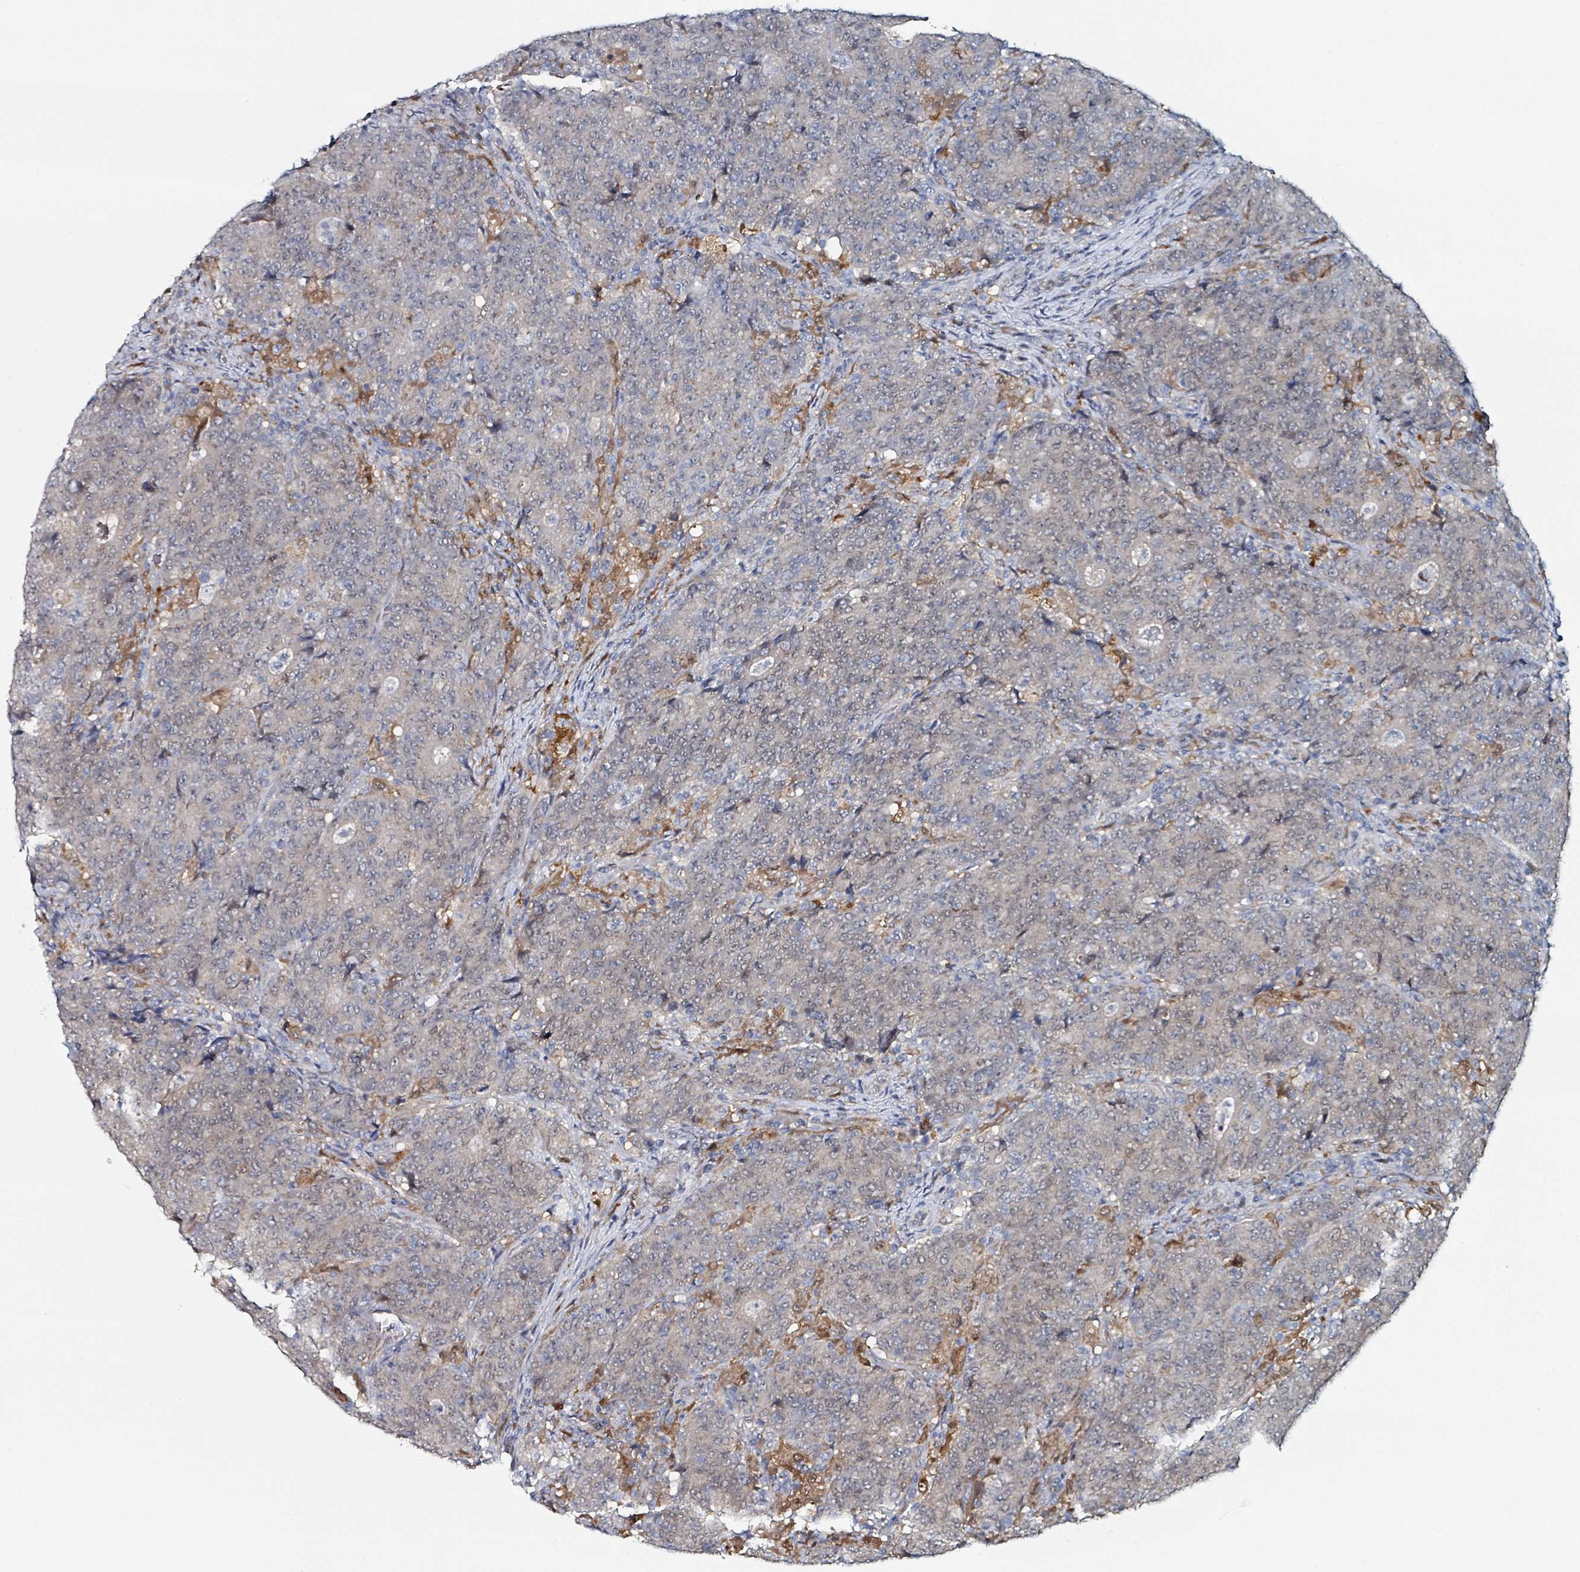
{"staining": {"intensity": "moderate", "quantity": "<25%", "location": "cytoplasmic/membranous,nuclear"}, "tissue": "colorectal cancer", "cell_type": "Tumor cells", "image_type": "cancer", "snomed": [{"axis": "morphology", "description": "Adenocarcinoma, NOS"}, {"axis": "topography", "description": "Colon"}], "caption": "This is a histology image of immunohistochemistry (IHC) staining of colorectal cancer, which shows moderate positivity in the cytoplasmic/membranous and nuclear of tumor cells.", "gene": "B3GAT3", "patient": {"sex": "female", "age": 75}}